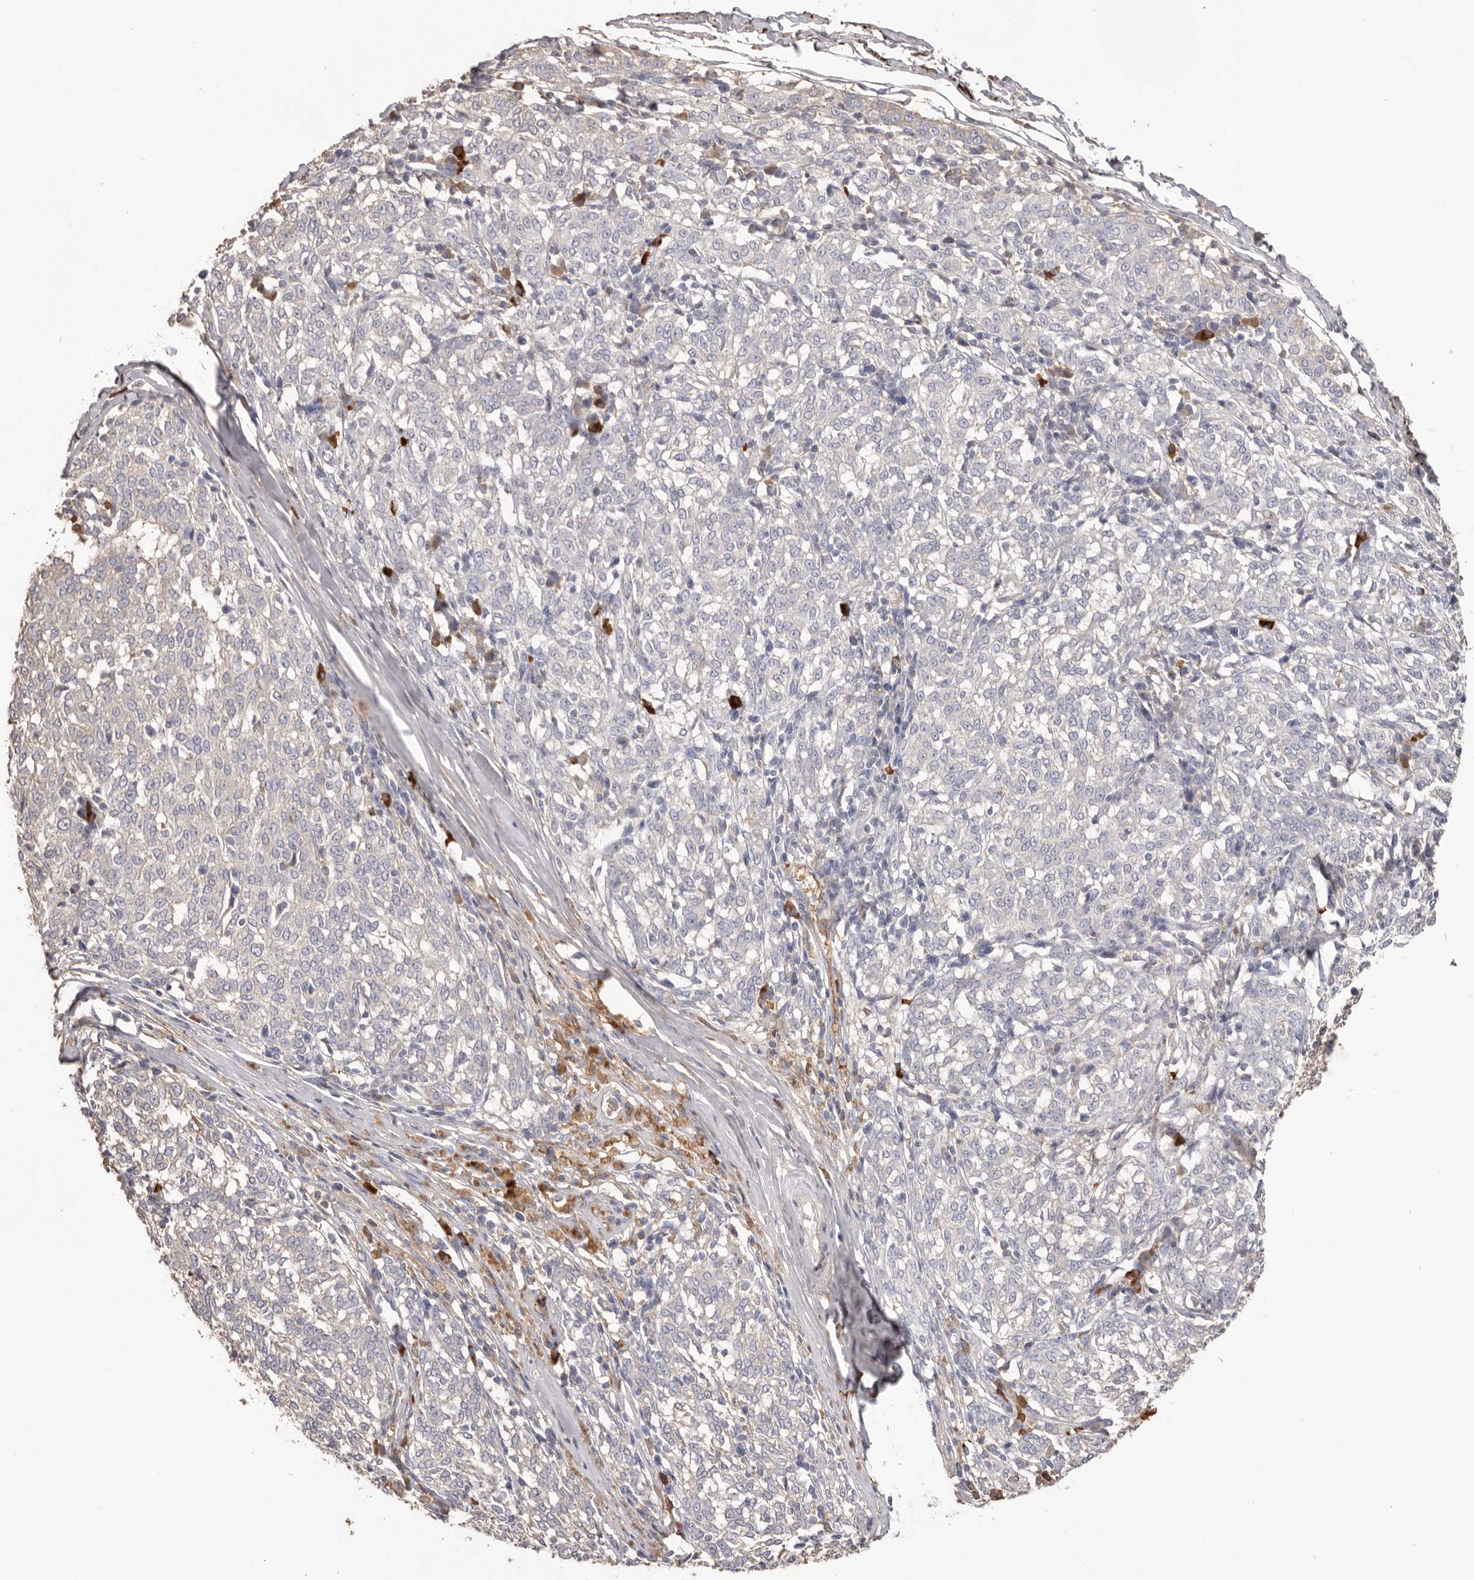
{"staining": {"intensity": "negative", "quantity": "none", "location": "none"}, "tissue": "melanoma", "cell_type": "Tumor cells", "image_type": "cancer", "snomed": [{"axis": "morphology", "description": "Malignant melanoma, NOS"}, {"axis": "topography", "description": "Skin"}], "caption": "Immunohistochemical staining of human malignant melanoma demonstrates no significant staining in tumor cells. Brightfield microscopy of IHC stained with DAB (brown) and hematoxylin (blue), captured at high magnification.", "gene": "HCAR2", "patient": {"sex": "female", "age": 72}}